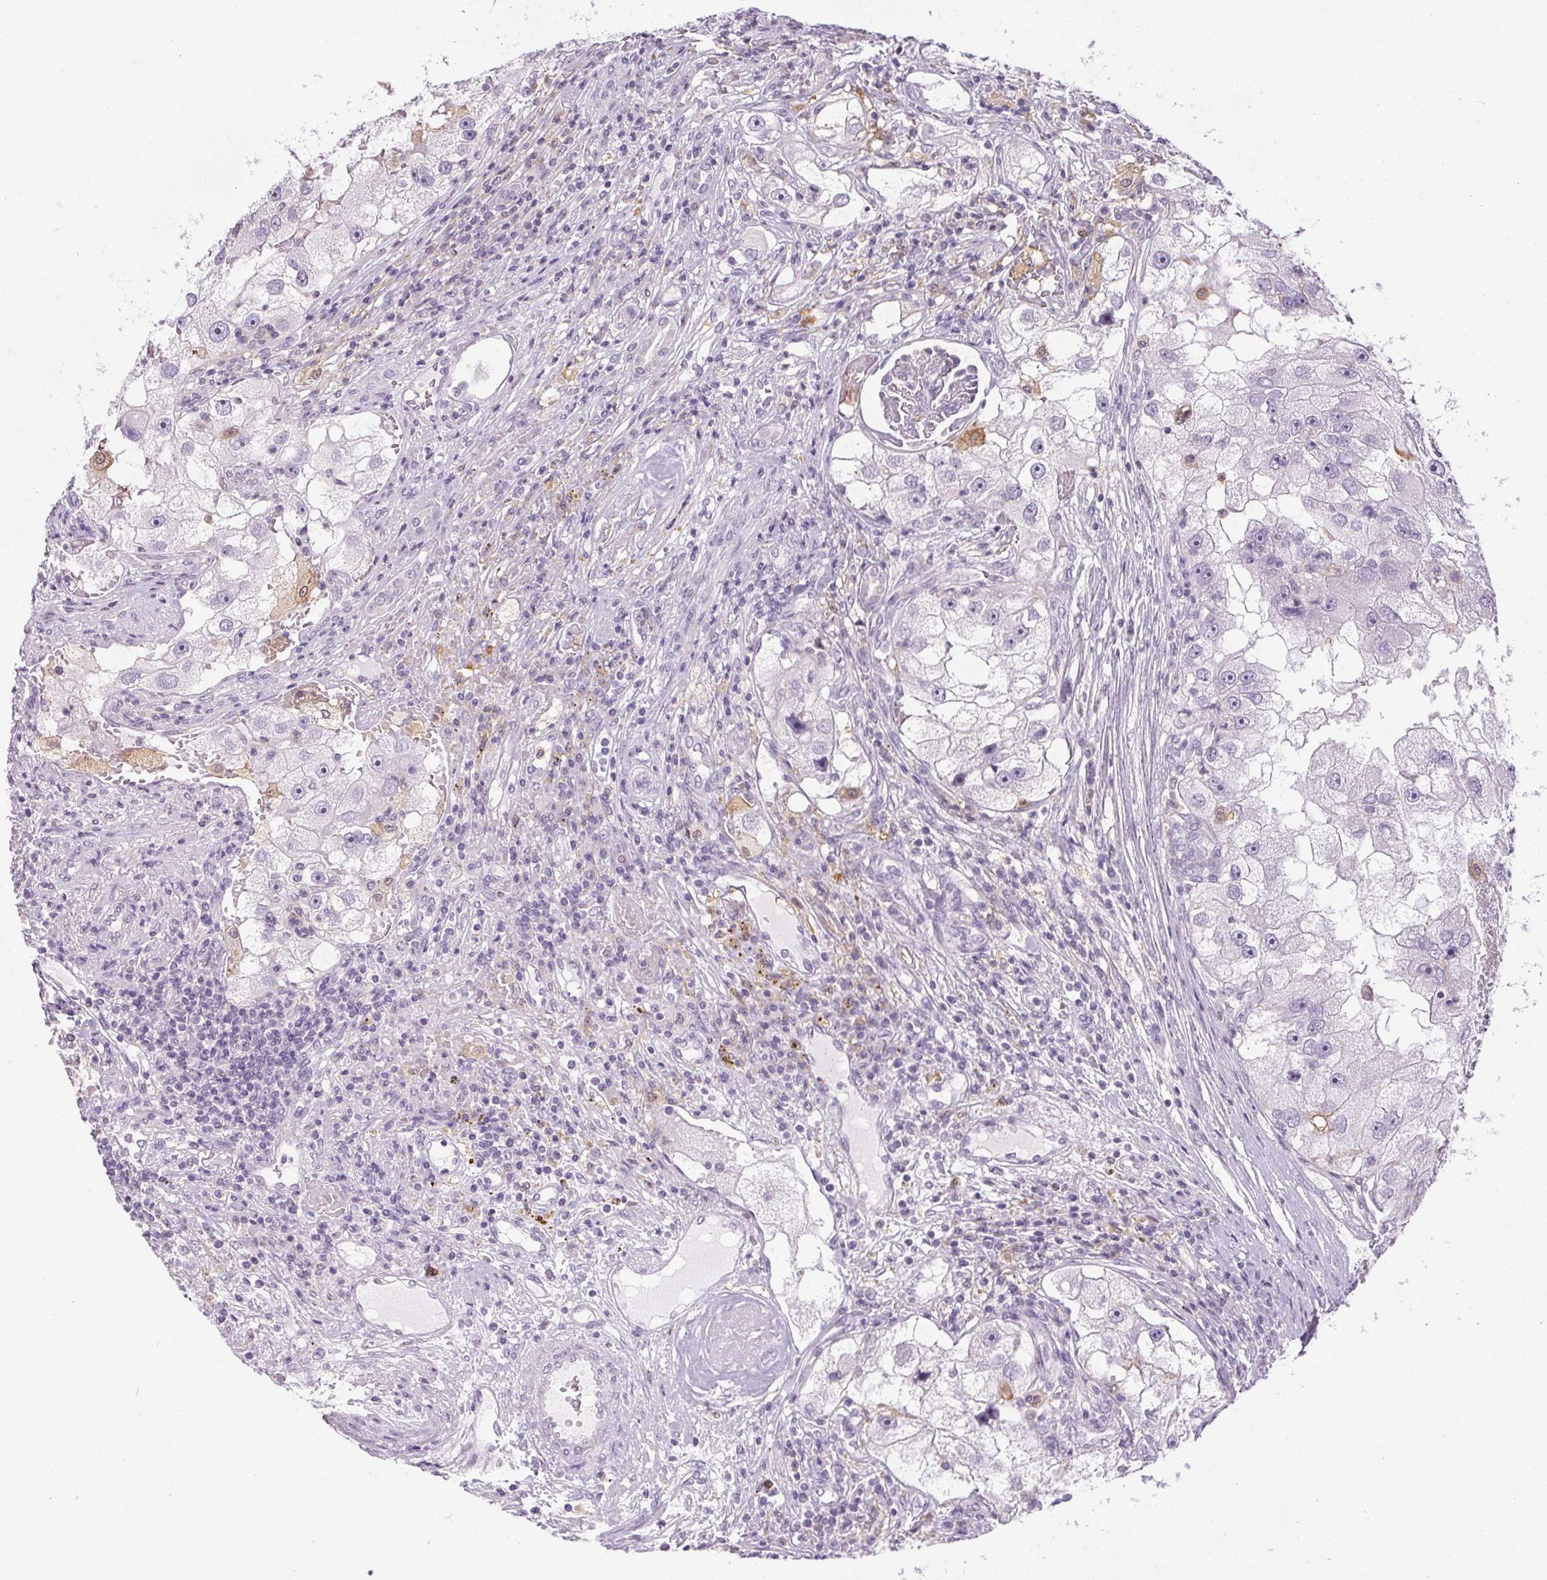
{"staining": {"intensity": "negative", "quantity": "none", "location": "none"}, "tissue": "renal cancer", "cell_type": "Tumor cells", "image_type": "cancer", "snomed": [{"axis": "morphology", "description": "Adenocarcinoma, NOS"}, {"axis": "topography", "description": "Kidney"}], "caption": "Renal adenocarcinoma was stained to show a protein in brown. There is no significant staining in tumor cells. Nuclei are stained in blue.", "gene": "DNAJC5G", "patient": {"sex": "male", "age": 63}}